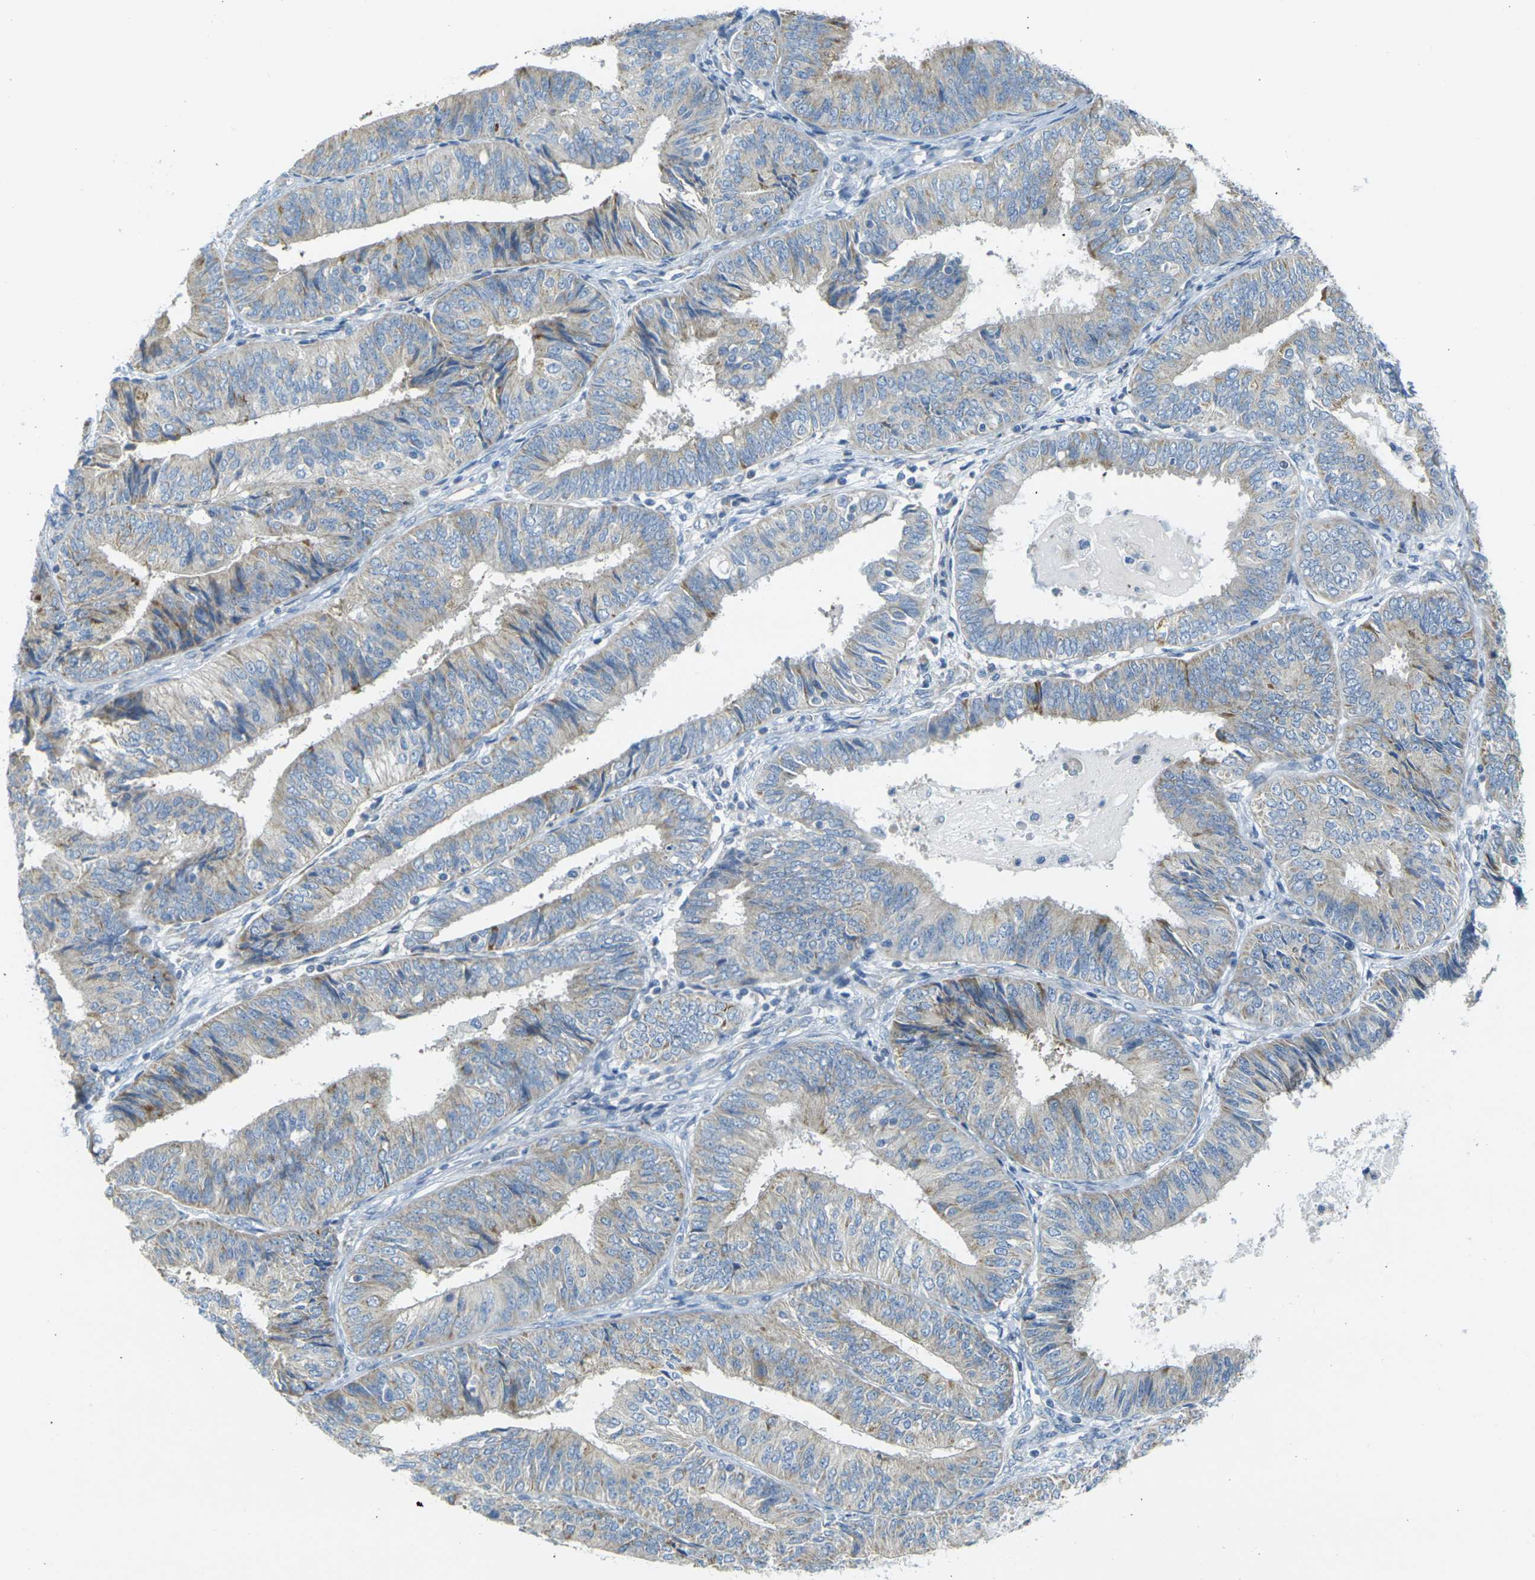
{"staining": {"intensity": "weak", "quantity": ">75%", "location": "cytoplasmic/membranous"}, "tissue": "endometrial cancer", "cell_type": "Tumor cells", "image_type": "cancer", "snomed": [{"axis": "morphology", "description": "Adenocarcinoma, NOS"}, {"axis": "topography", "description": "Endometrium"}], "caption": "A brown stain shows weak cytoplasmic/membranous positivity of a protein in endometrial cancer (adenocarcinoma) tumor cells.", "gene": "PARD6B", "patient": {"sex": "female", "age": 58}}